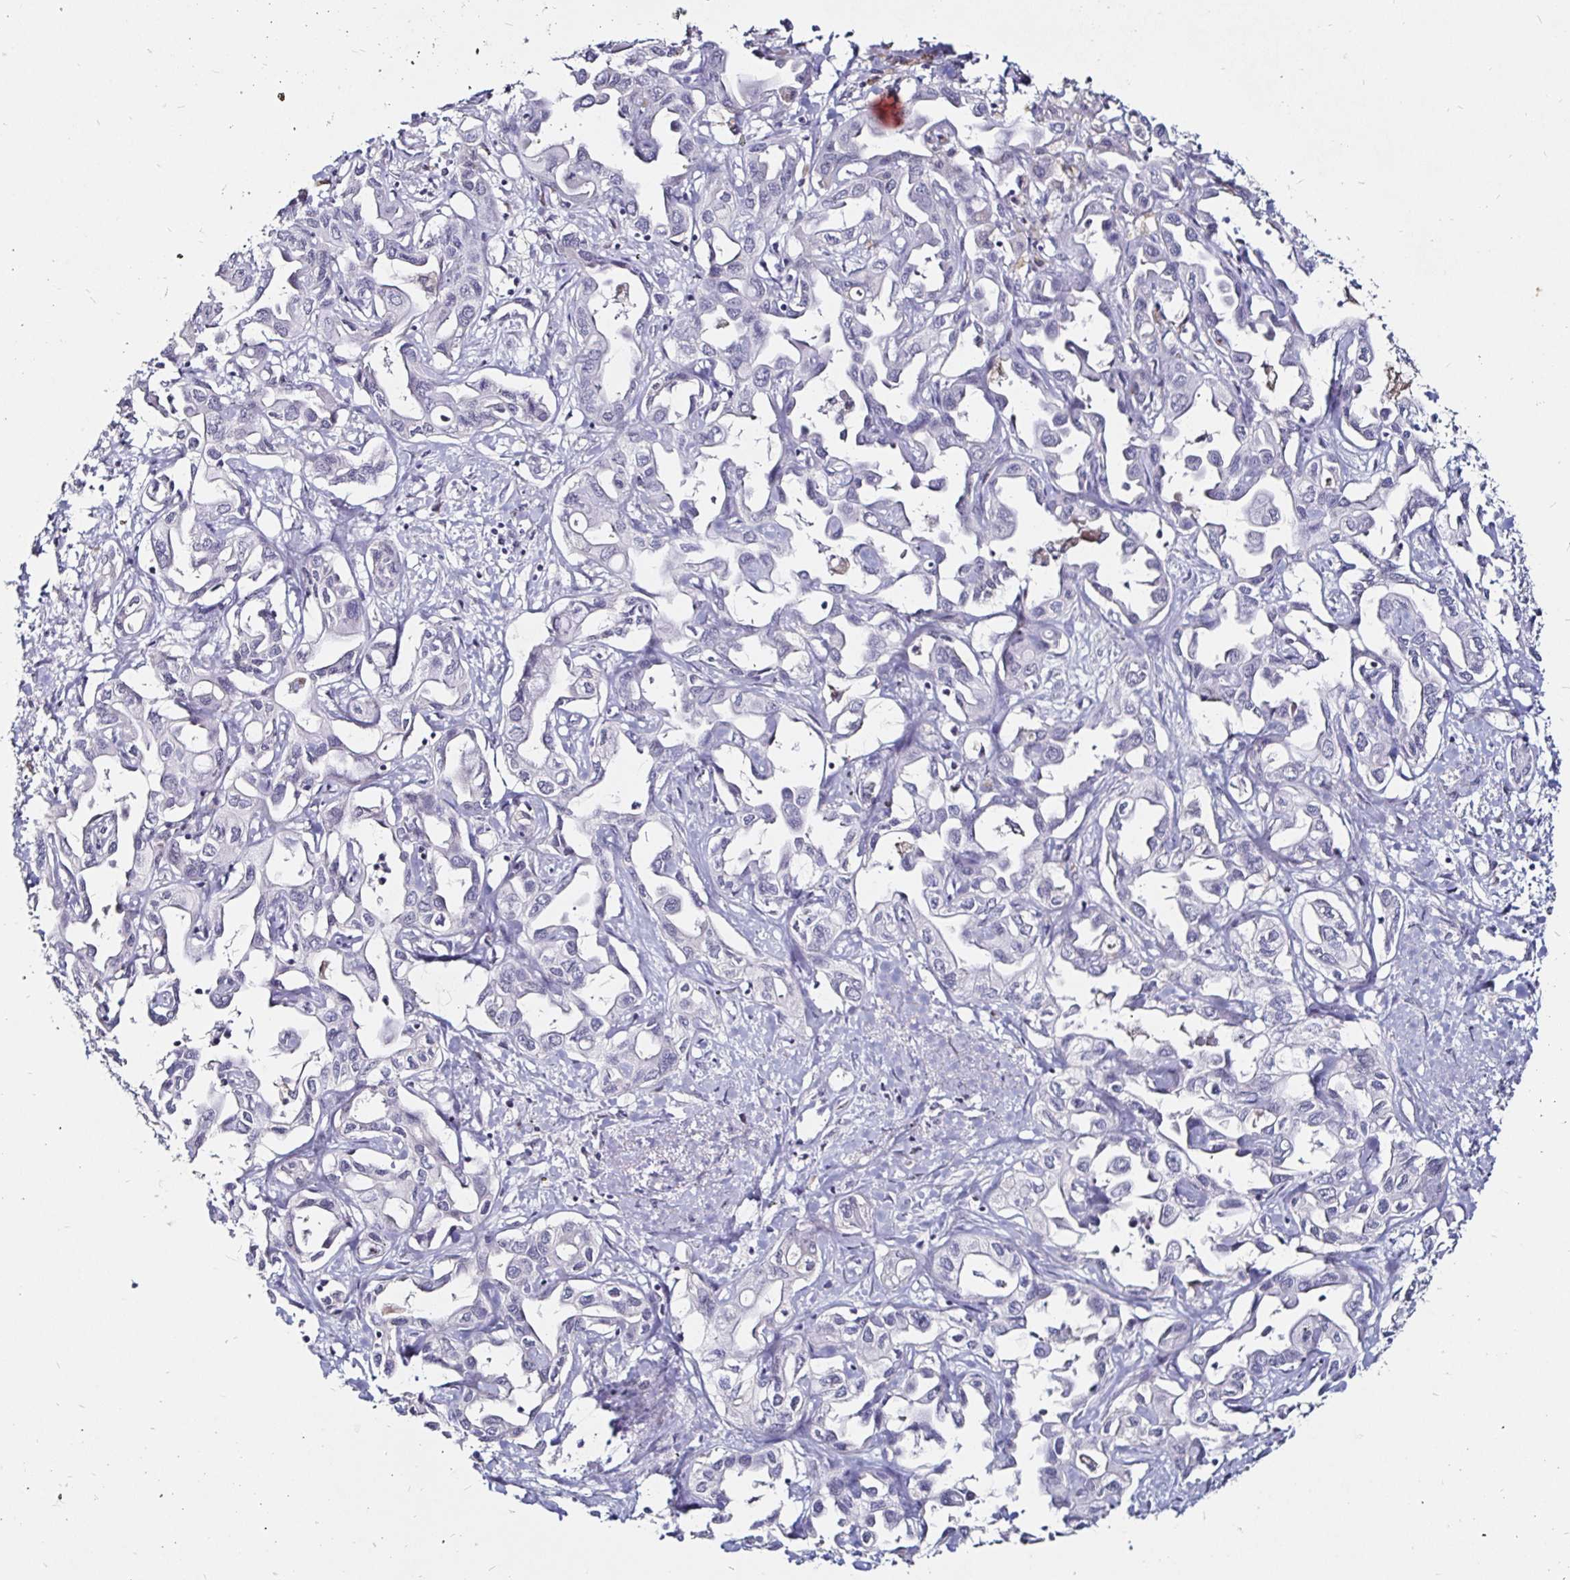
{"staining": {"intensity": "negative", "quantity": "none", "location": "none"}, "tissue": "liver cancer", "cell_type": "Tumor cells", "image_type": "cancer", "snomed": [{"axis": "morphology", "description": "Cholangiocarcinoma"}, {"axis": "topography", "description": "Liver"}], "caption": "A high-resolution histopathology image shows immunohistochemistry (IHC) staining of cholangiocarcinoma (liver), which reveals no significant expression in tumor cells.", "gene": "FAIM2", "patient": {"sex": "female", "age": 64}}